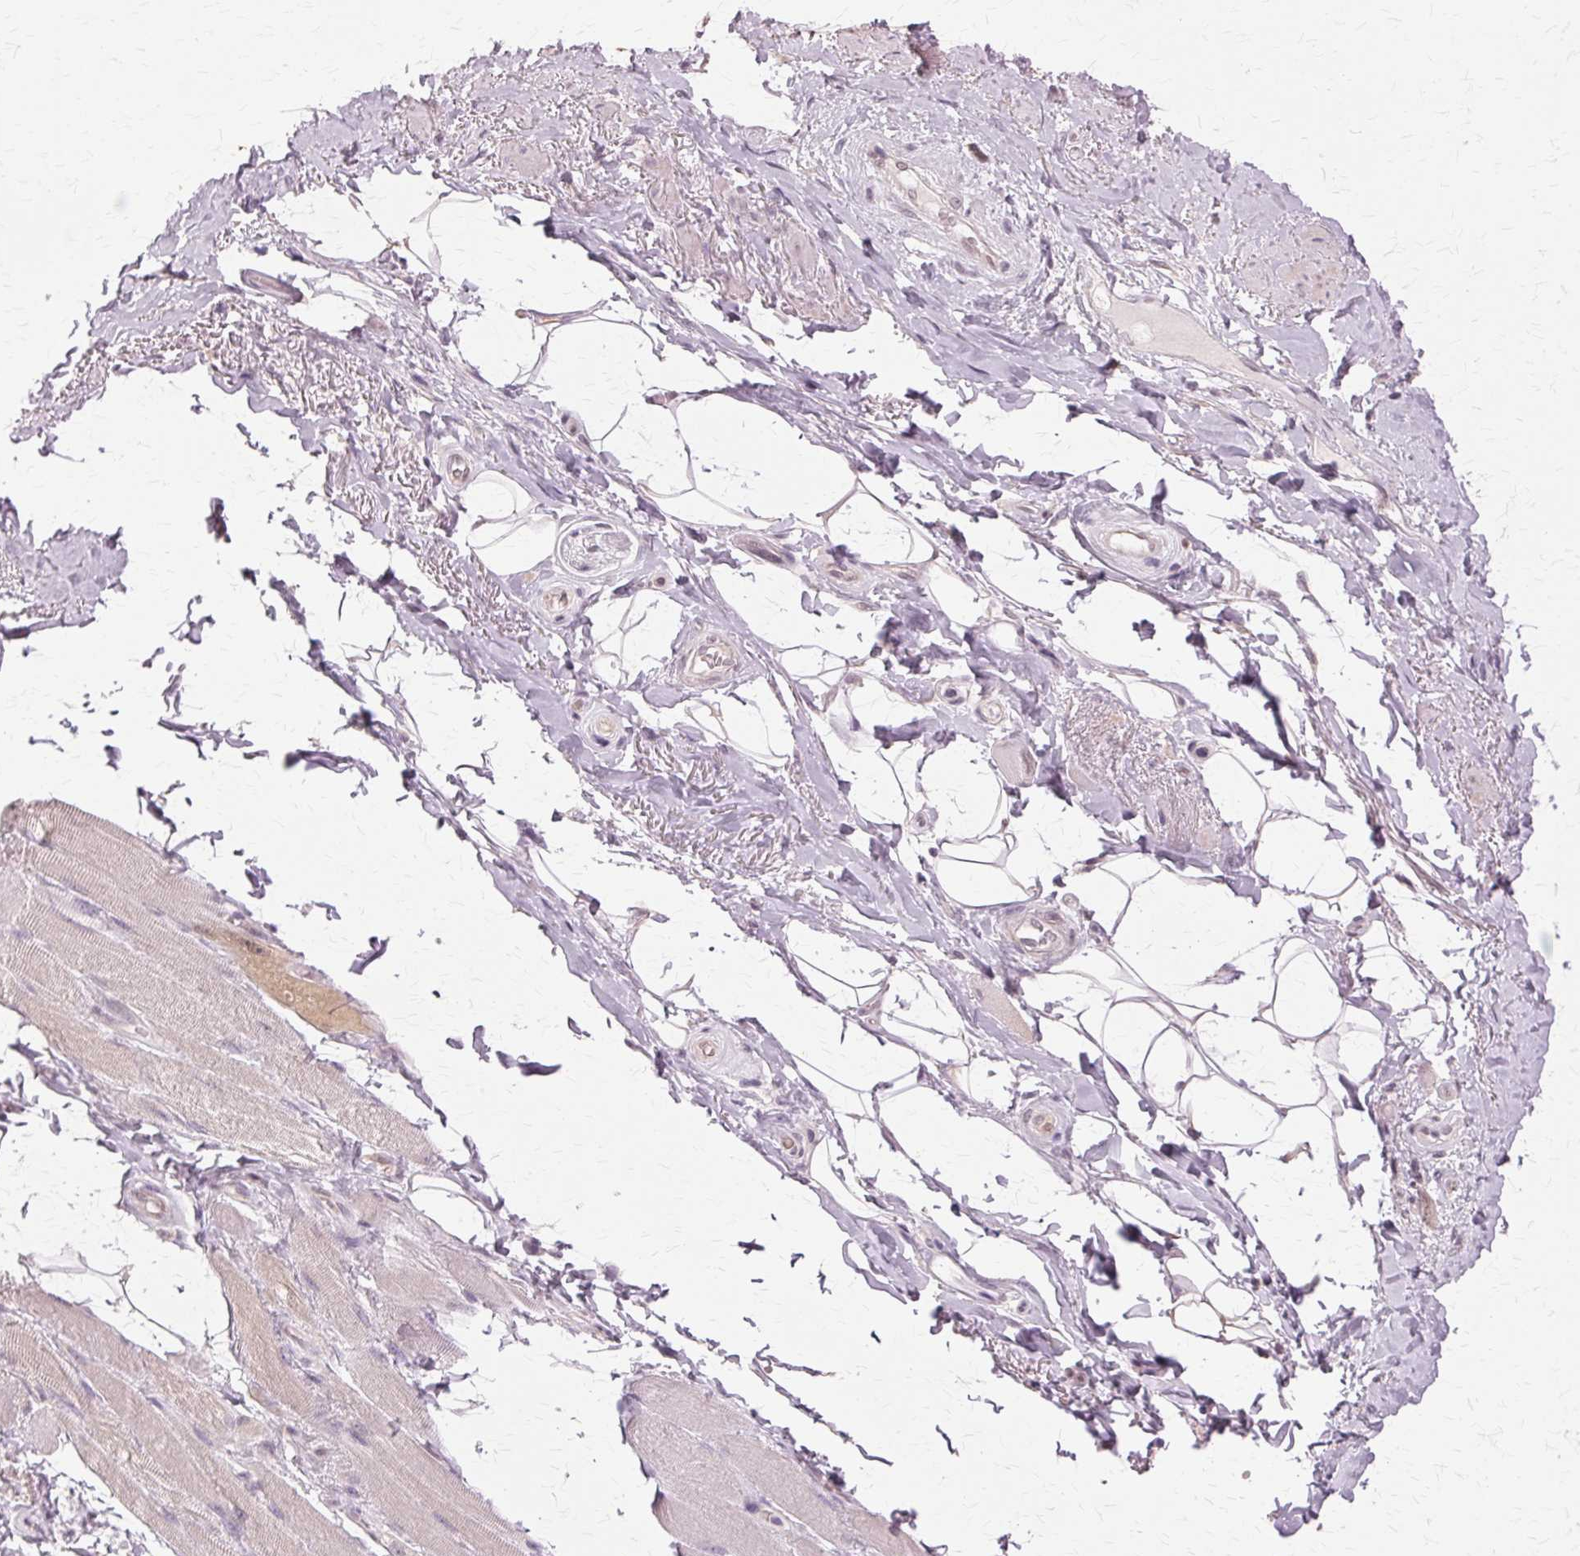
{"staining": {"intensity": "negative", "quantity": "none", "location": "none"}, "tissue": "adipose tissue", "cell_type": "Adipocytes", "image_type": "normal", "snomed": [{"axis": "morphology", "description": "Normal tissue, NOS"}, {"axis": "topography", "description": "Anal"}, {"axis": "topography", "description": "Peripheral nerve tissue"}], "caption": "A photomicrograph of adipose tissue stained for a protein exhibits no brown staining in adipocytes.", "gene": "PRMT5", "patient": {"sex": "male", "age": 53}}